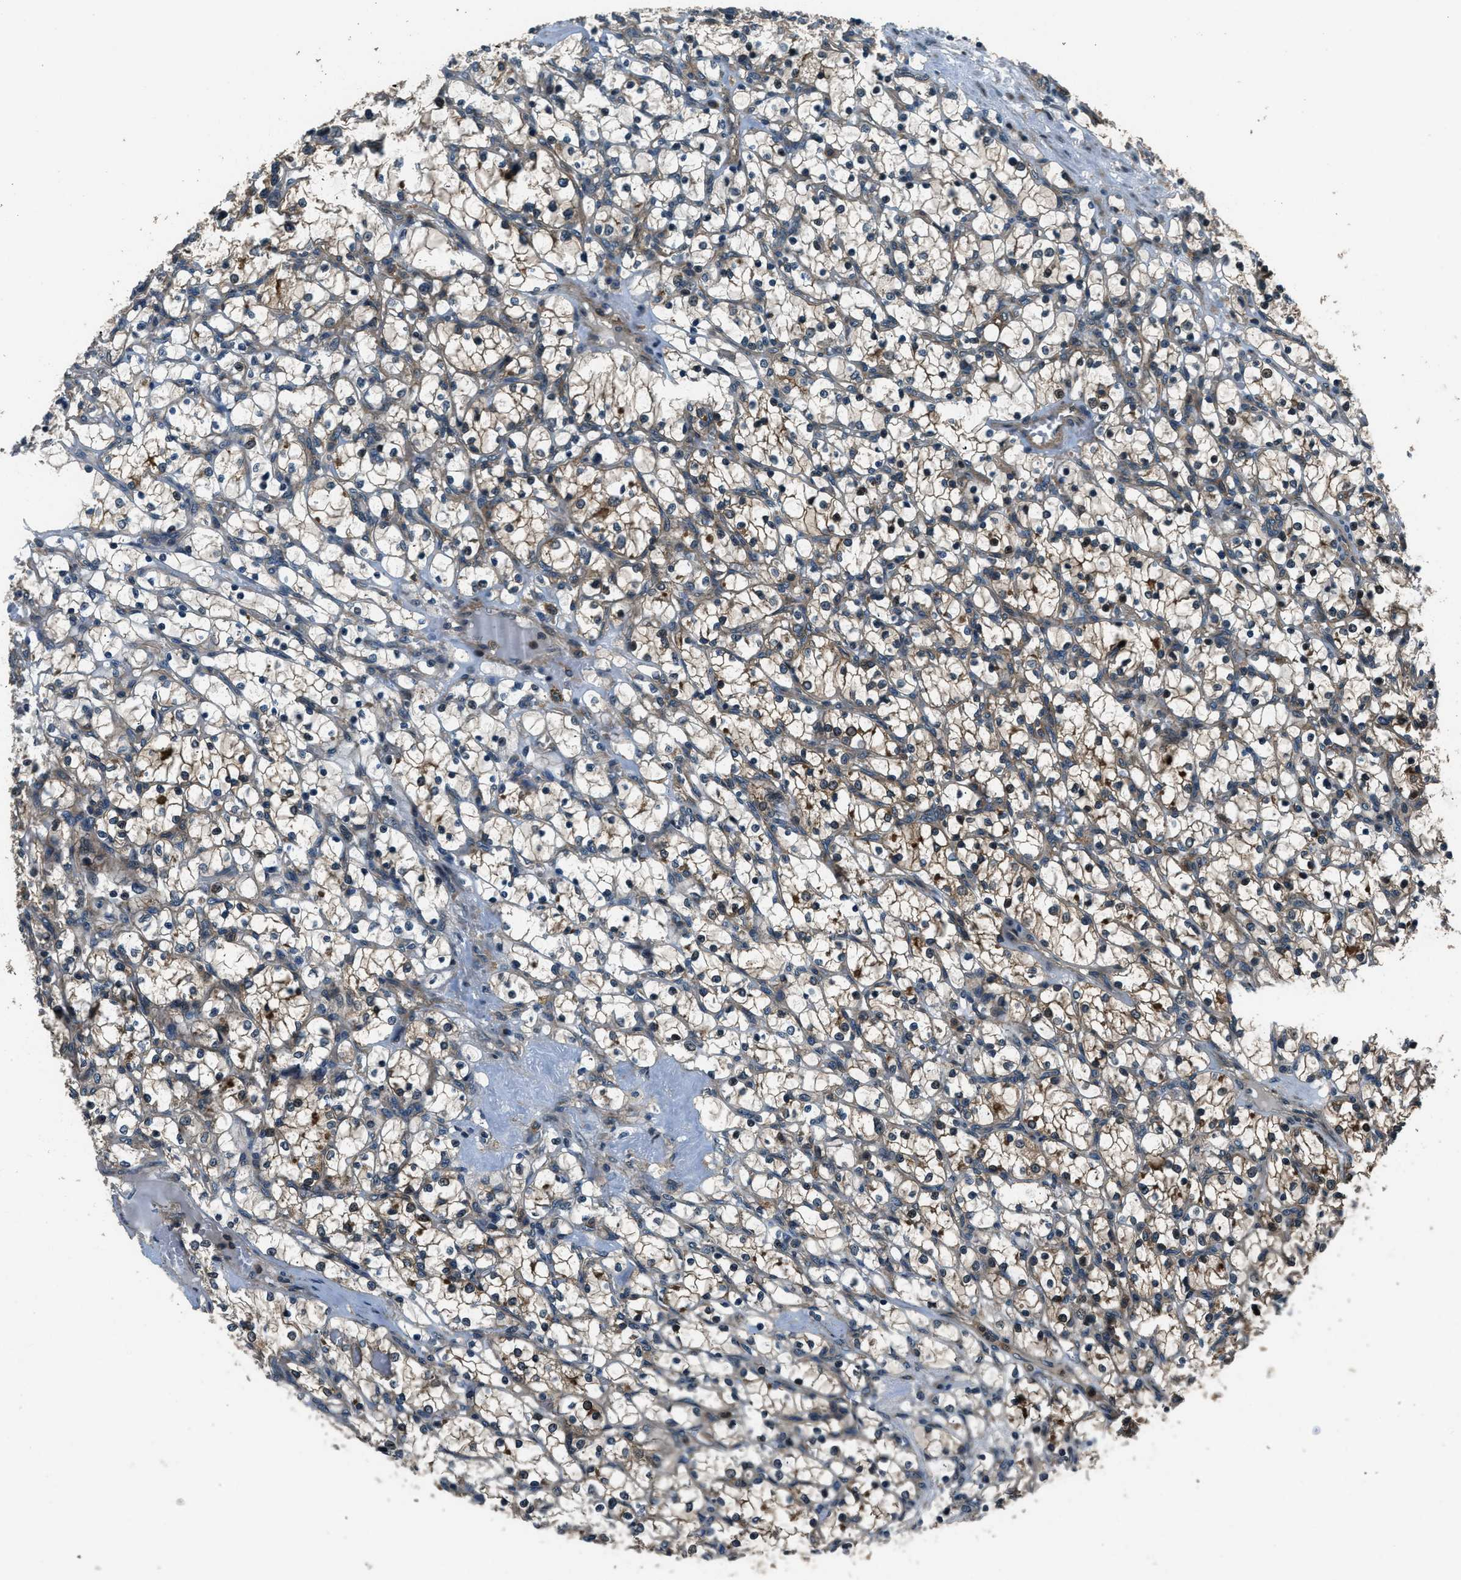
{"staining": {"intensity": "strong", "quantity": "<25%", "location": "cytoplasmic/membranous,nuclear"}, "tissue": "renal cancer", "cell_type": "Tumor cells", "image_type": "cancer", "snomed": [{"axis": "morphology", "description": "Adenocarcinoma, NOS"}, {"axis": "topography", "description": "Kidney"}], "caption": "Renal cancer (adenocarcinoma) was stained to show a protein in brown. There is medium levels of strong cytoplasmic/membranous and nuclear staining in approximately <25% of tumor cells.", "gene": "ARHGEF11", "patient": {"sex": "female", "age": 69}}